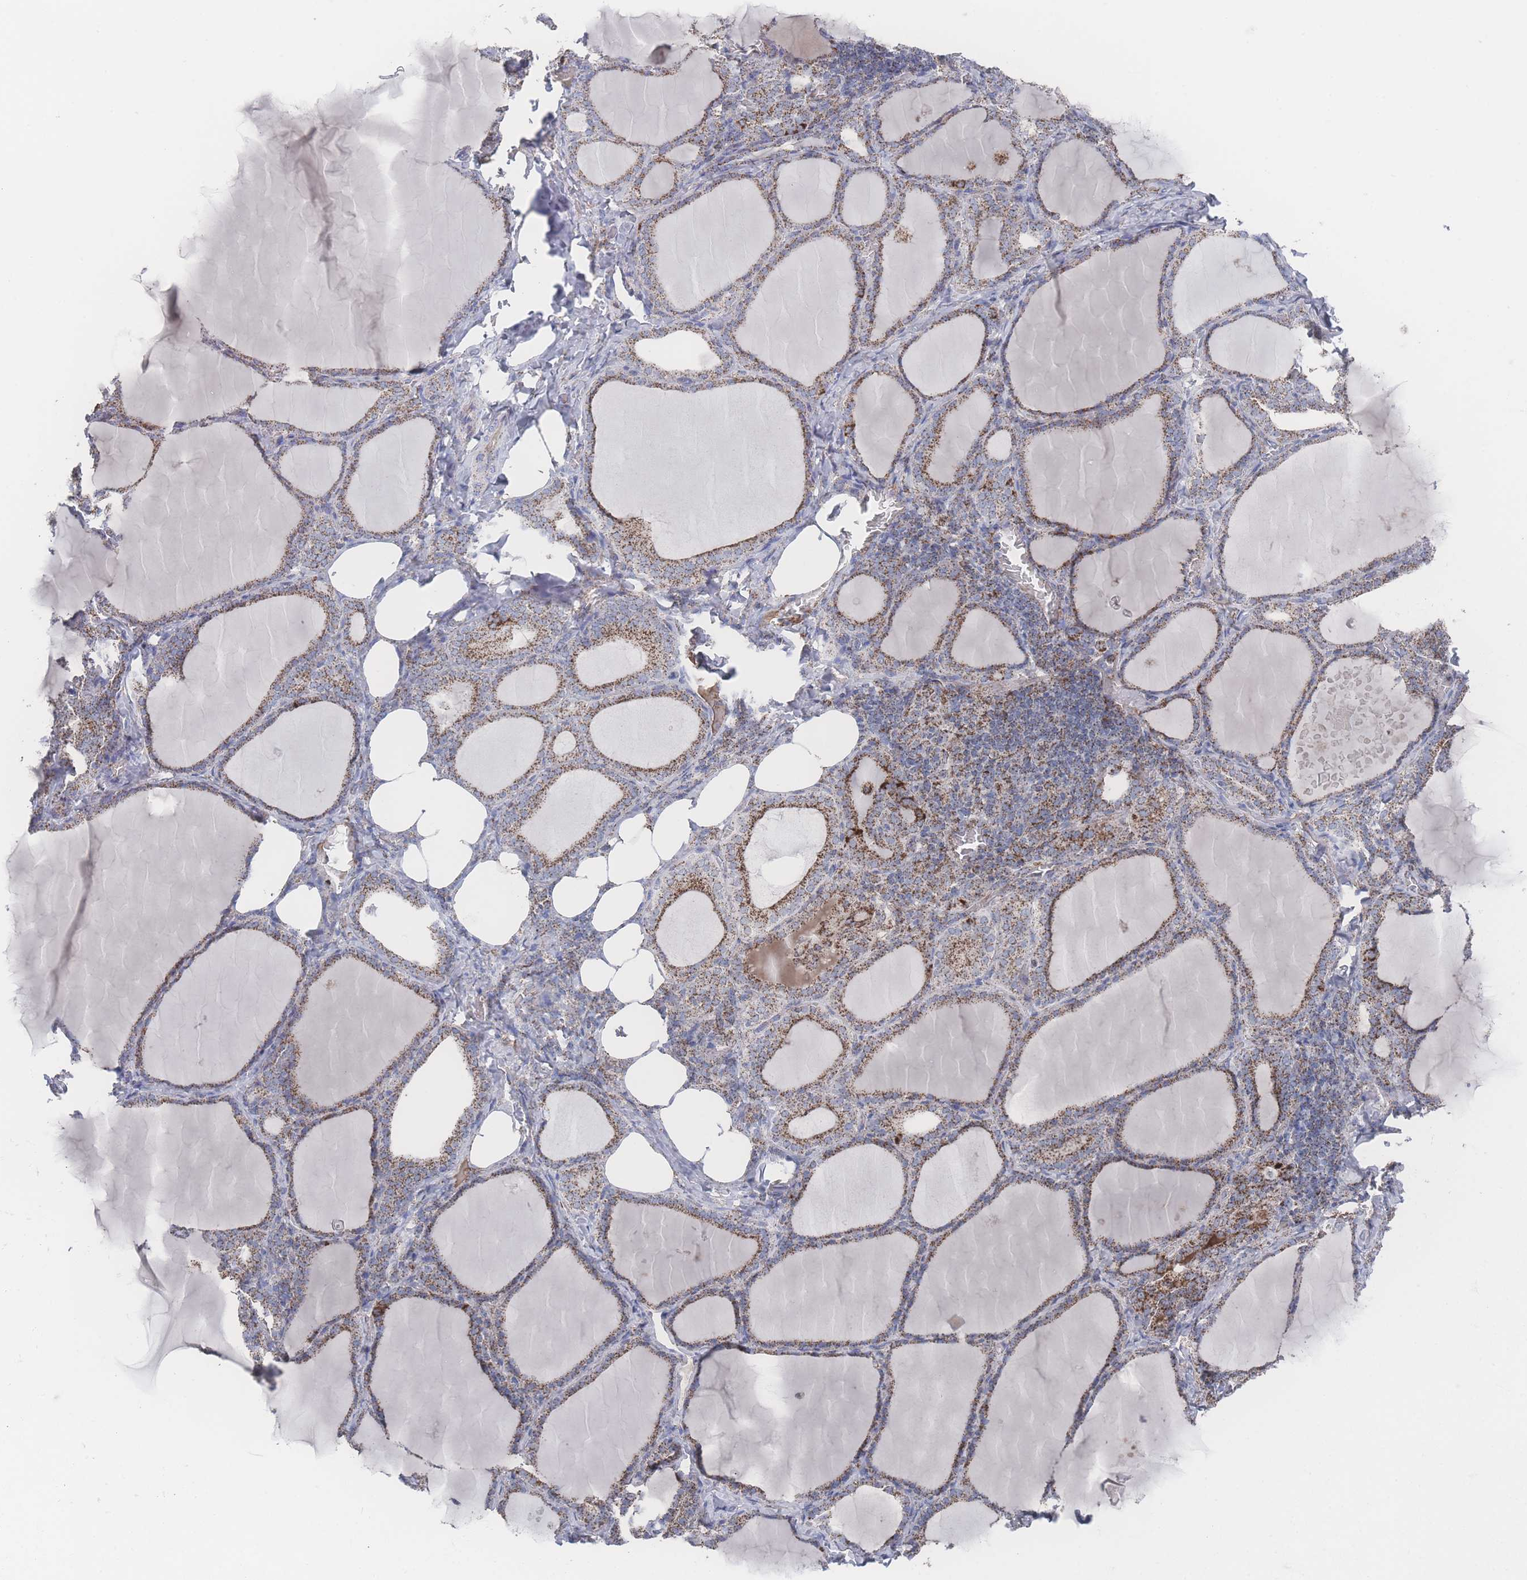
{"staining": {"intensity": "moderate", "quantity": ">75%", "location": "cytoplasmic/membranous"}, "tissue": "thyroid gland", "cell_type": "Glandular cells", "image_type": "normal", "snomed": [{"axis": "morphology", "description": "Normal tissue, NOS"}, {"axis": "topography", "description": "Thyroid gland"}], "caption": "Protein staining of normal thyroid gland reveals moderate cytoplasmic/membranous staining in approximately >75% of glandular cells.", "gene": "PEX14", "patient": {"sex": "female", "age": 39}}